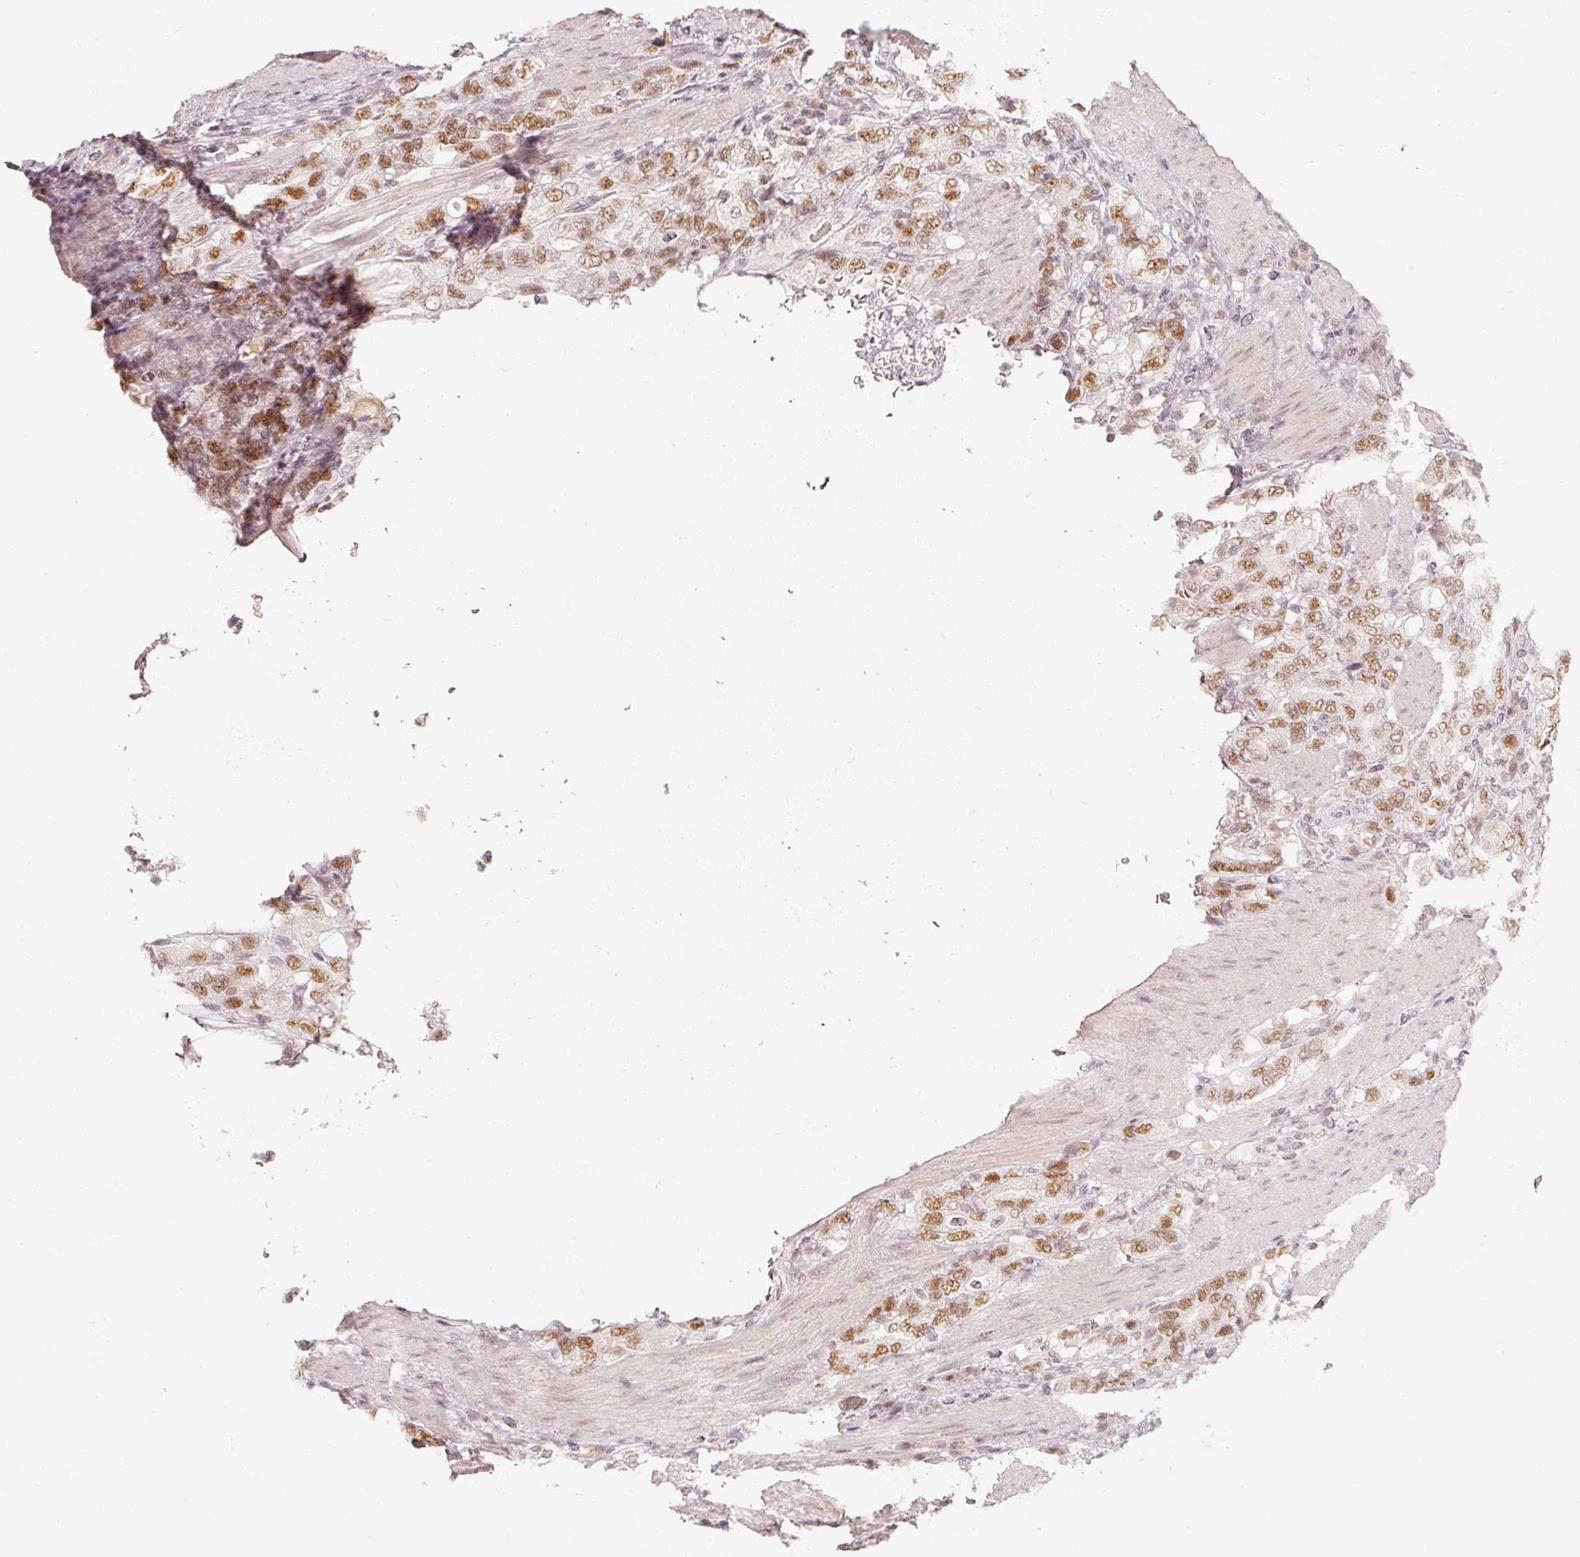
{"staining": {"intensity": "moderate", "quantity": ">75%", "location": "nuclear"}, "tissue": "stomach cancer", "cell_type": "Tumor cells", "image_type": "cancer", "snomed": [{"axis": "morphology", "description": "Adenocarcinoma, NOS"}, {"axis": "topography", "description": "Stomach, upper"}, {"axis": "topography", "description": "Stomach"}], "caption": "A photomicrograph of human stomach adenocarcinoma stained for a protein shows moderate nuclear brown staining in tumor cells. (brown staining indicates protein expression, while blue staining denotes nuclei).", "gene": "PPP1R10", "patient": {"sex": "male", "age": 62}}